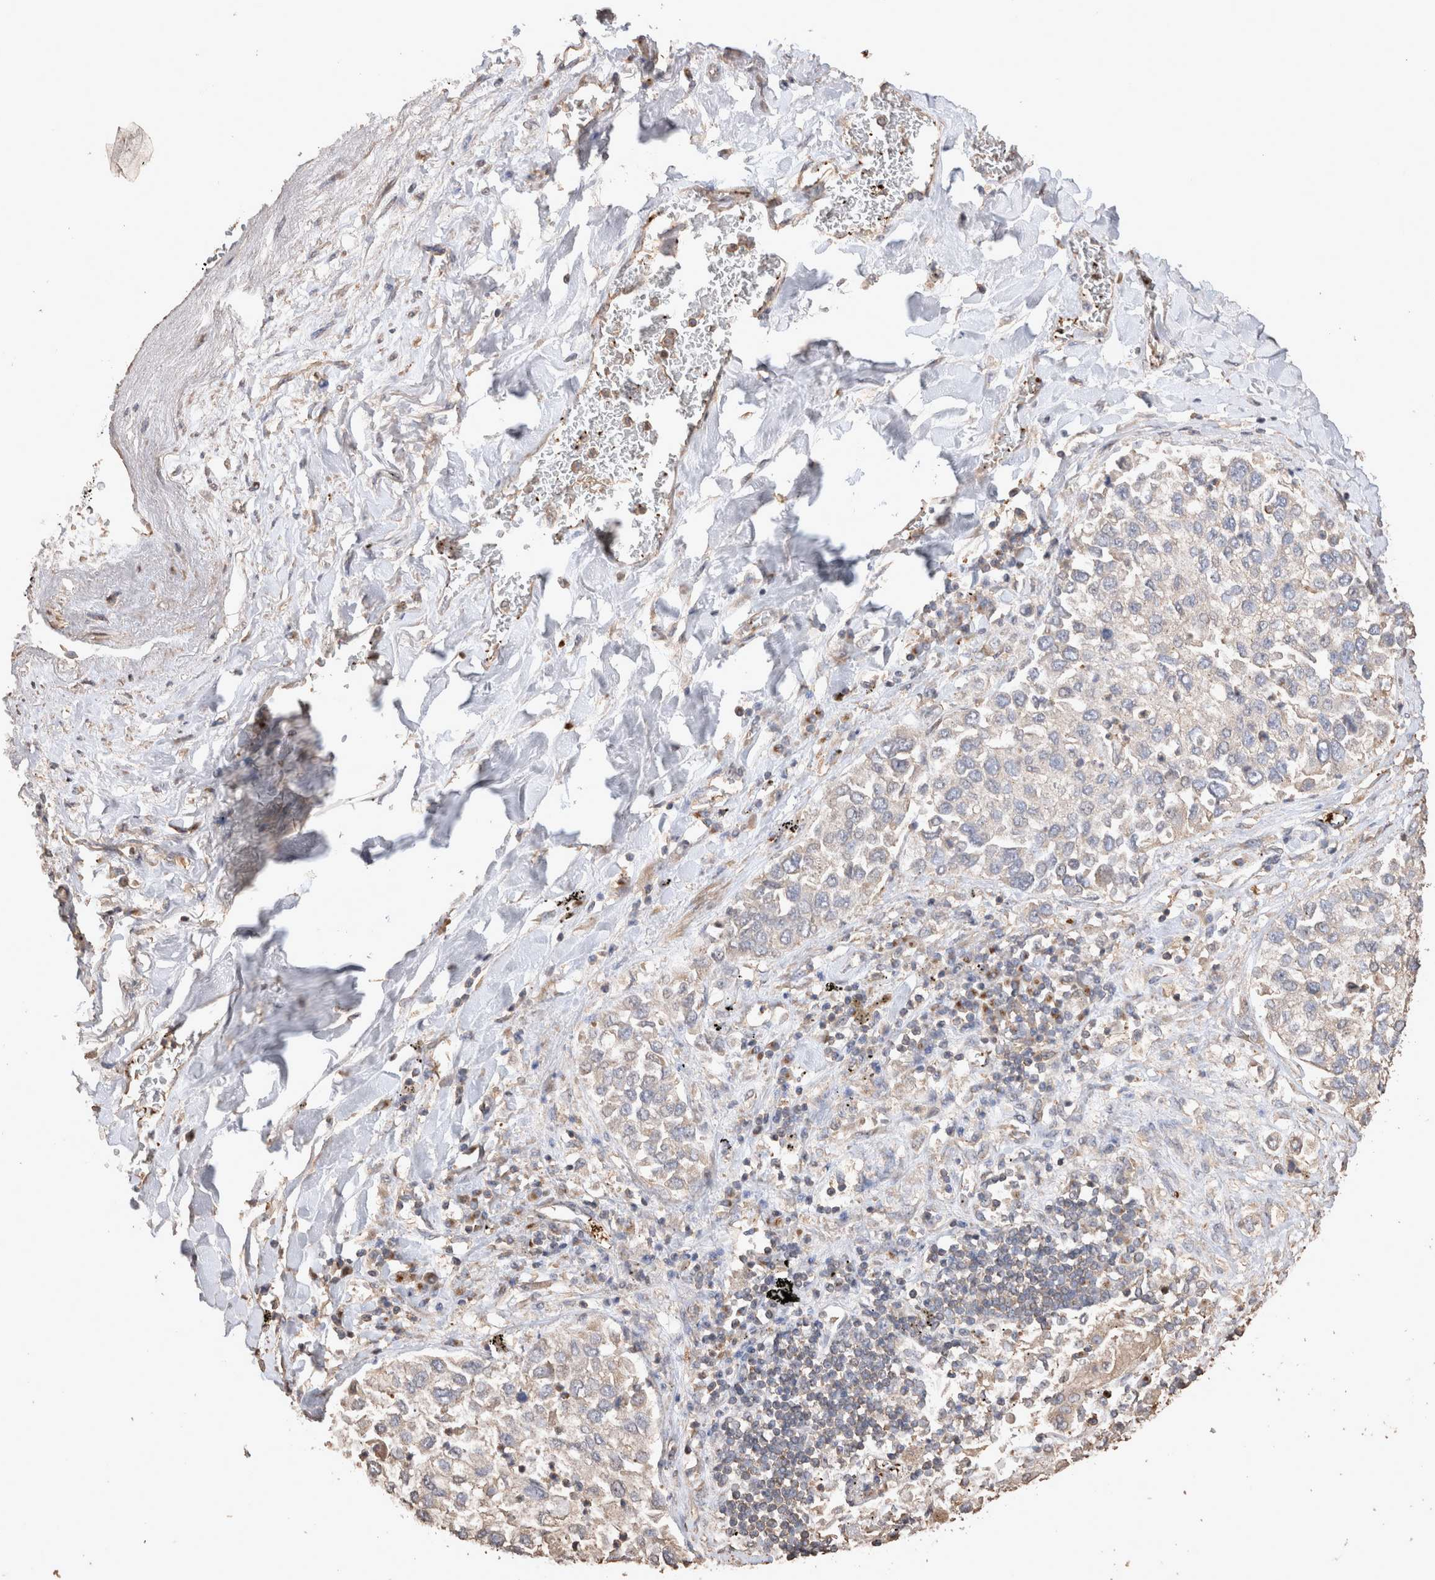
{"staining": {"intensity": "weak", "quantity": "<25%", "location": "cytoplasmic/membranous"}, "tissue": "lung cancer", "cell_type": "Tumor cells", "image_type": "cancer", "snomed": [{"axis": "morphology", "description": "Inflammation, NOS"}, {"axis": "morphology", "description": "Adenocarcinoma, NOS"}, {"axis": "topography", "description": "Lung"}], "caption": "IHC image of neoplastic tissue: human lung cancer stained with DAB displays no significant protein positivity in tumor cells.", "gene": "SNX31", "patient": {"sex": "male", "age": 63}}